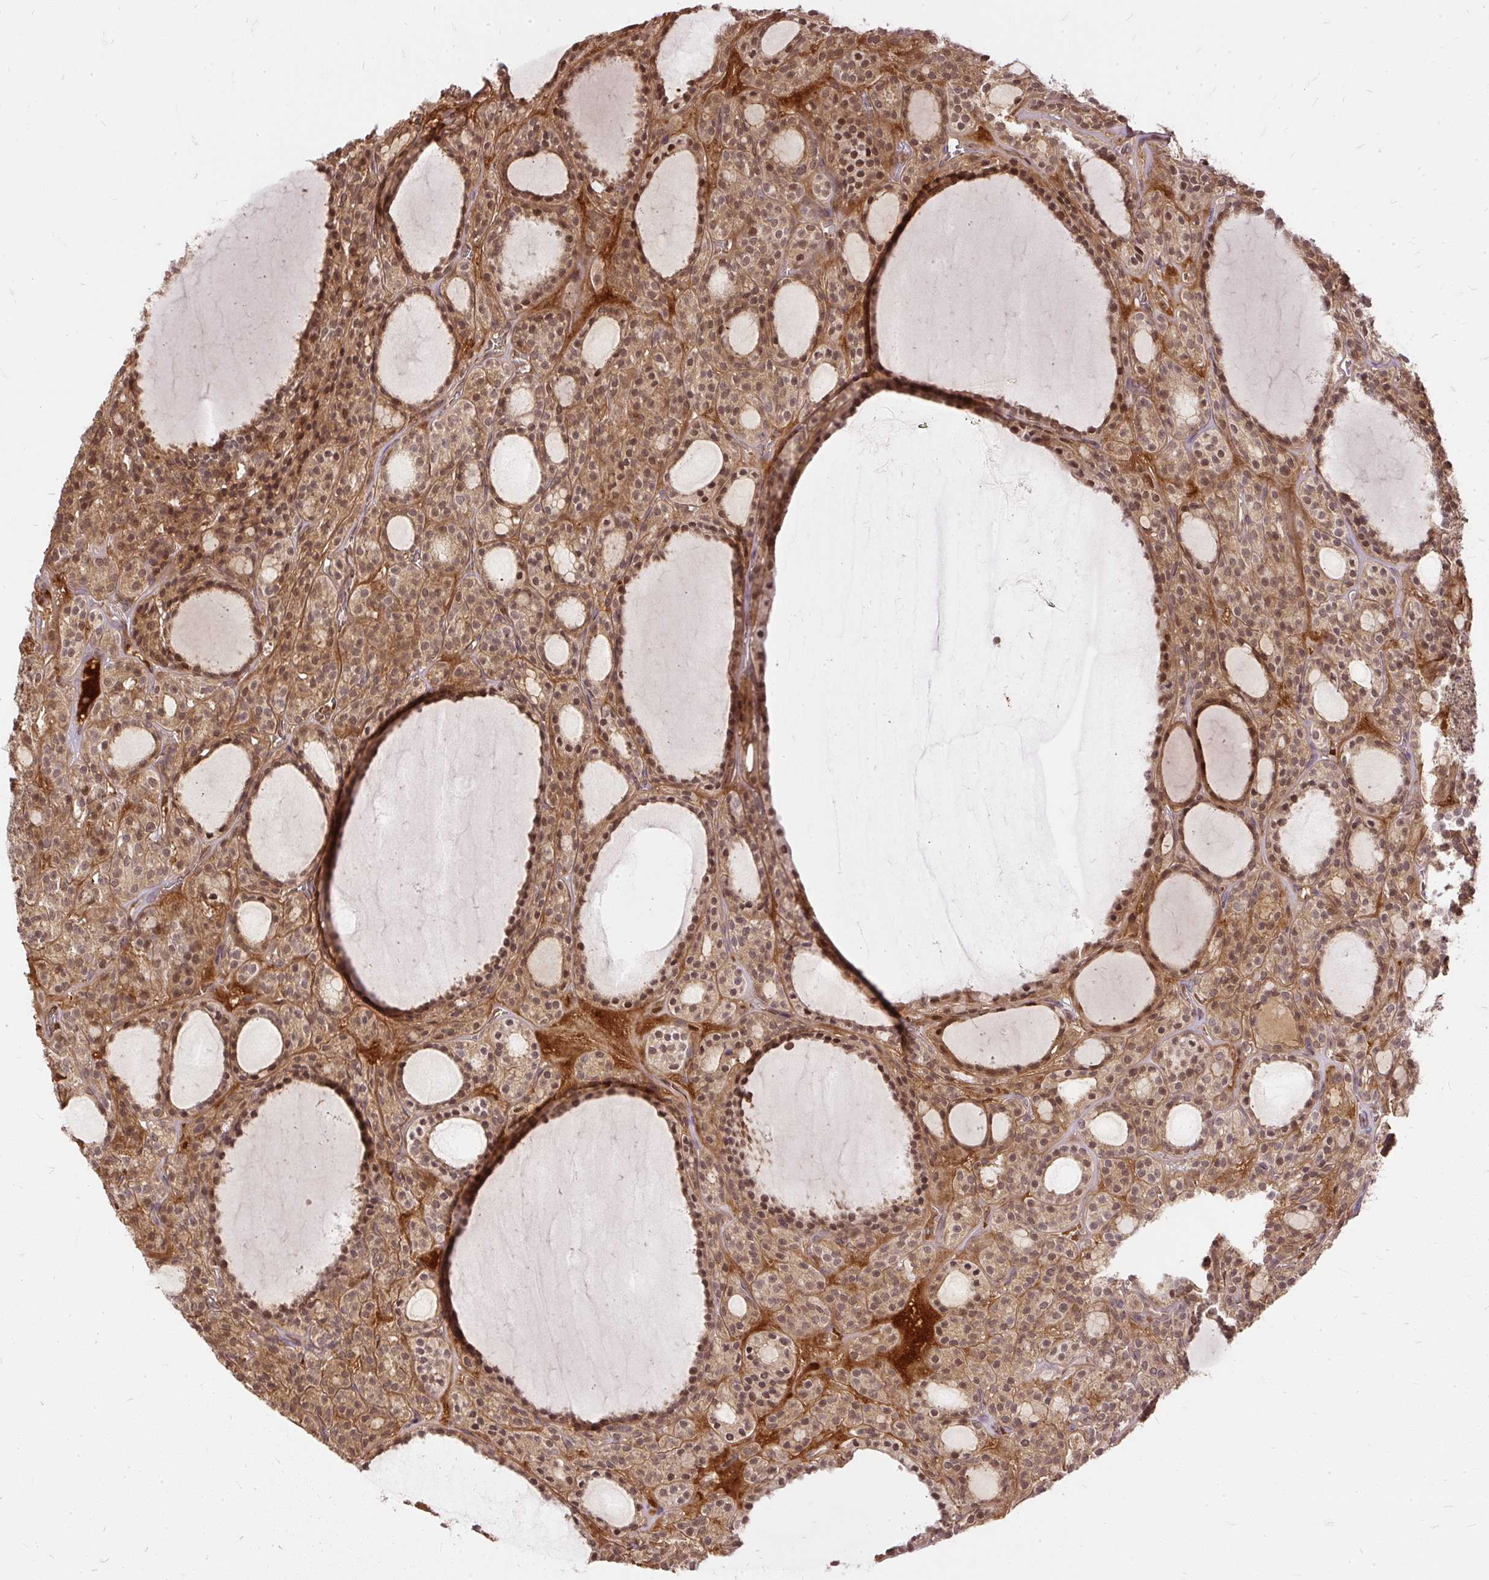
{"staining": {"intensity": "moderate", "quantity": ">75%", "location": "cytoplasmic/membranous,nuclear"}, "tissue": "thyroid cancer", "cell_type": "Tumor cells", "image_type": "cancer", "snomed": [{"axis": "morphology", "description": "Follicular adenoma carcinoma, NOS"}, {"axis": "topography", "description": "Thyroid gland"}], "caption": "Tumor cells reveal medium levels of moderate cytoplasmic/membranous and nuclear staining in approximately >75% of cells in thyroid cancer (follicular adenoma carcinoma).", "gene": "AP5S1", "patient": {"sex": "female", "age": 63}}